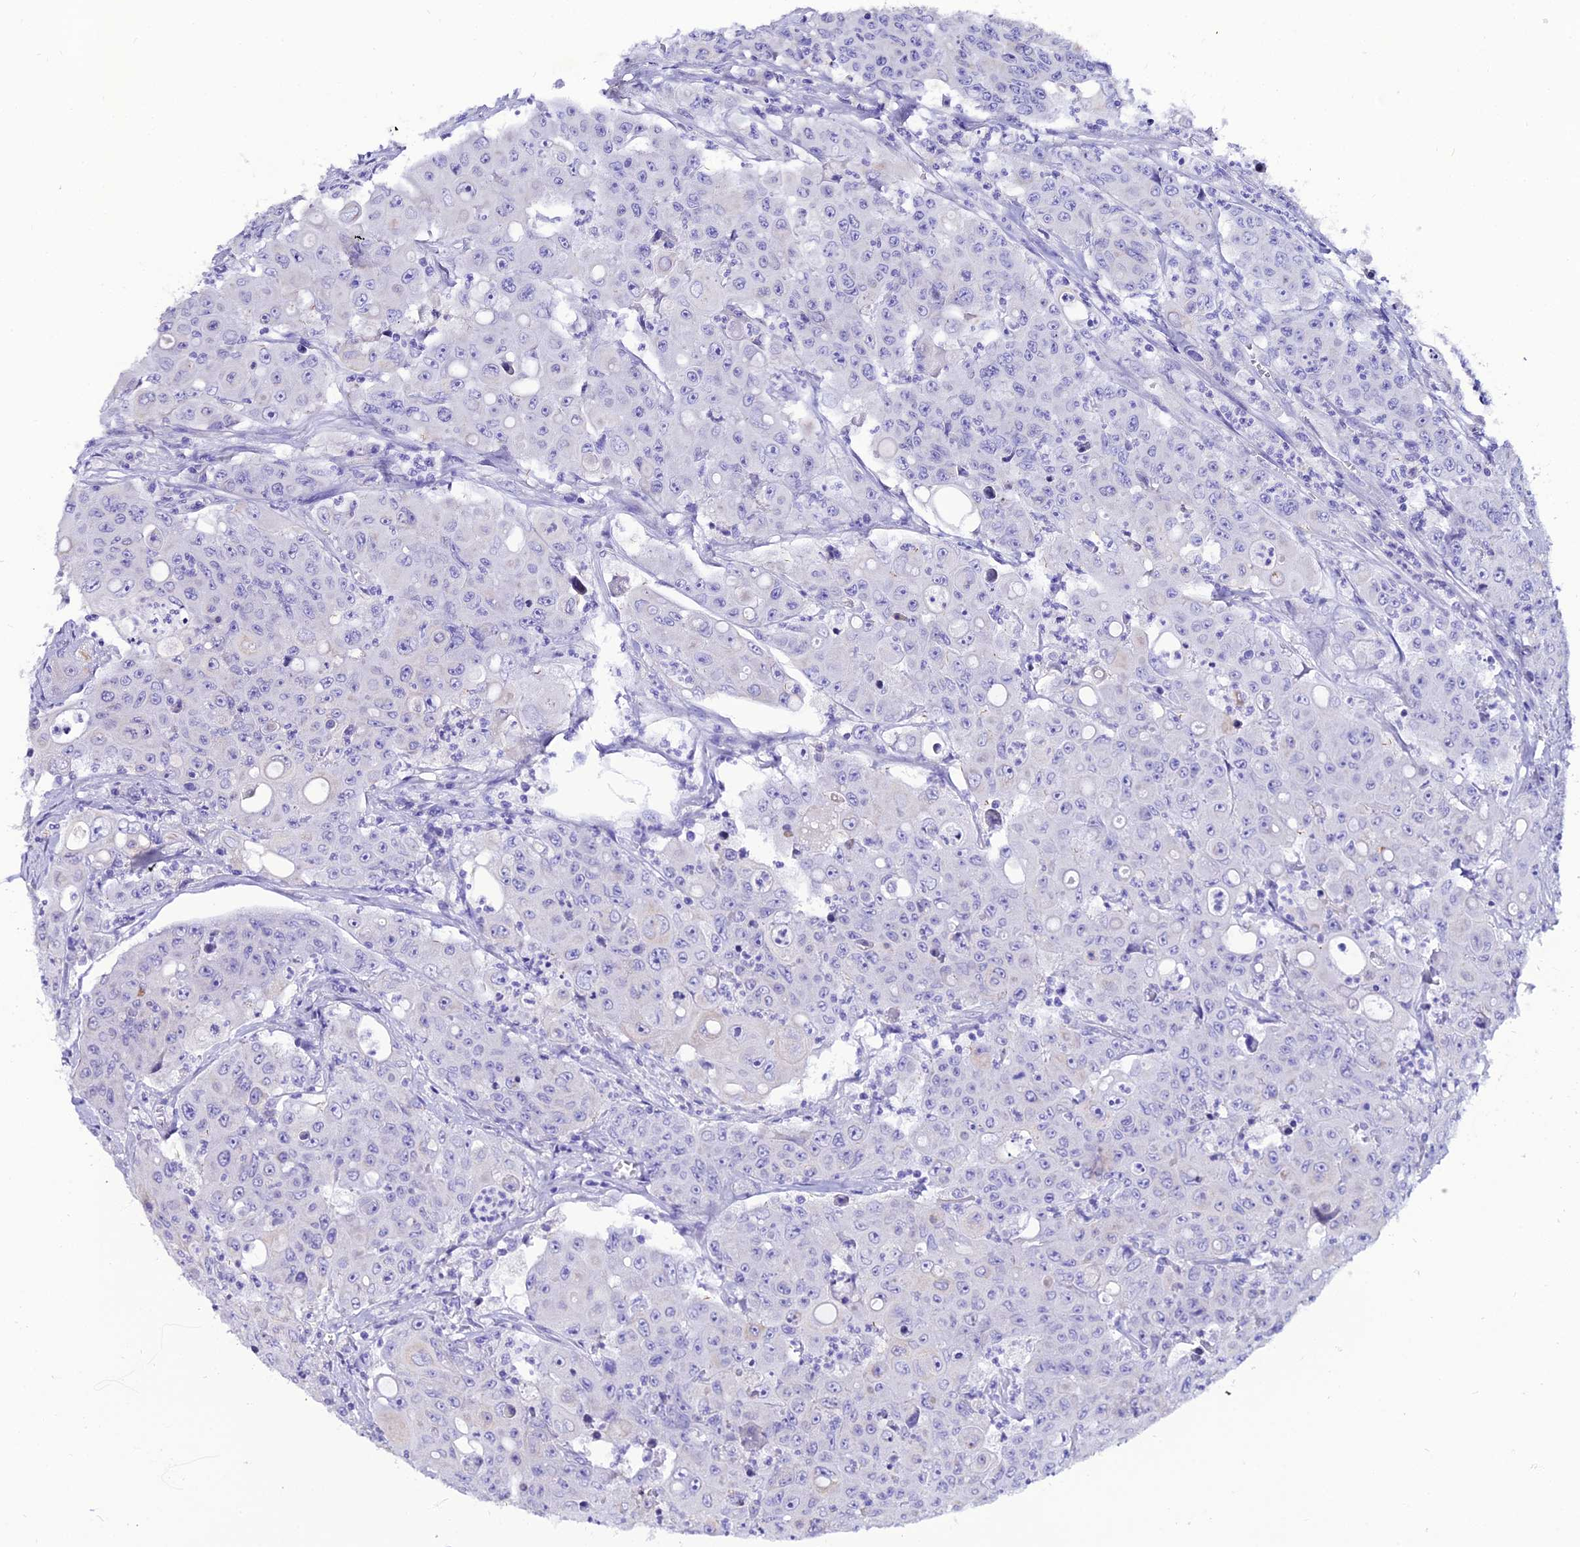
{"staining": {"intensity": "negative", "quantity": "none", "location": "none"}, "tissue": "colorectal cancer", "cell_type": "Tumor cells", "image_type": "cancer", "snomed": [{"axis": "morphology", "description": "Adenocarcinoma, NOS"}, {"axis": "topography", "description": "Colon"}], "caption": "Image shows no significant protein positivity in tumor cells of colorectal cancer.", "gene": "OR4D5", "patient": {"sex": "male", "age": 51}}